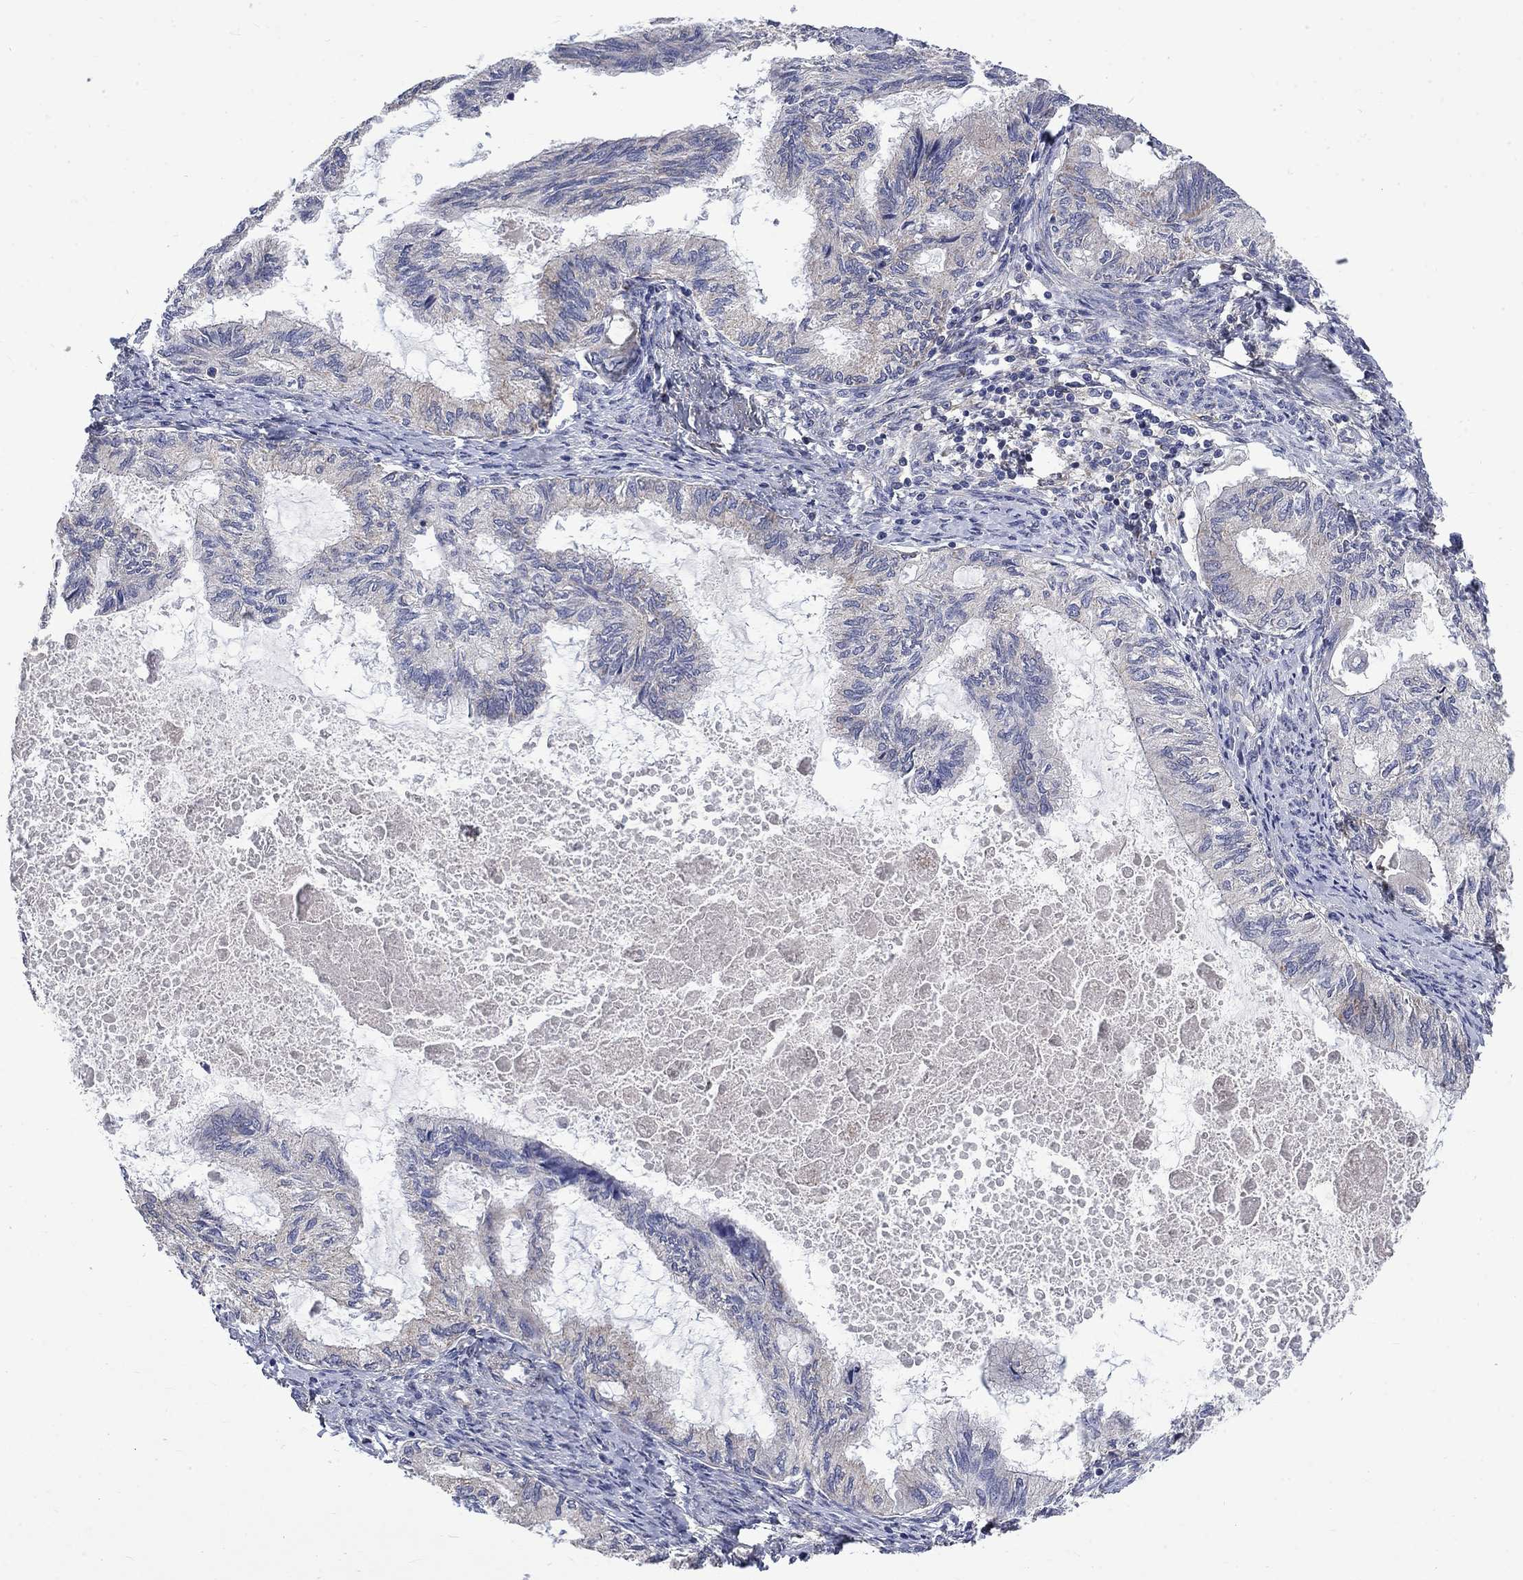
{"staining": {"intensity": "negative", "quantity": "none", "location": "none"}, "tissue": "endometrial cancer", "cell_type": "Tumor cells", "image_type": "cancer", "snomed": [{"axis": "morphology", "description": "Adenocarcinoma, NOS"}, {"axis": "topography", "description": "Endometrium"}], "caption": "A photomicrograph of human endometrial cancer (adenocarcinoma) is negative for staining in tumor cells. (Immunohistochemistry, brightfield microscopy, high magnification).", "gene": "HSPA12A", "patient": {"sex": "female", "age": 86}}